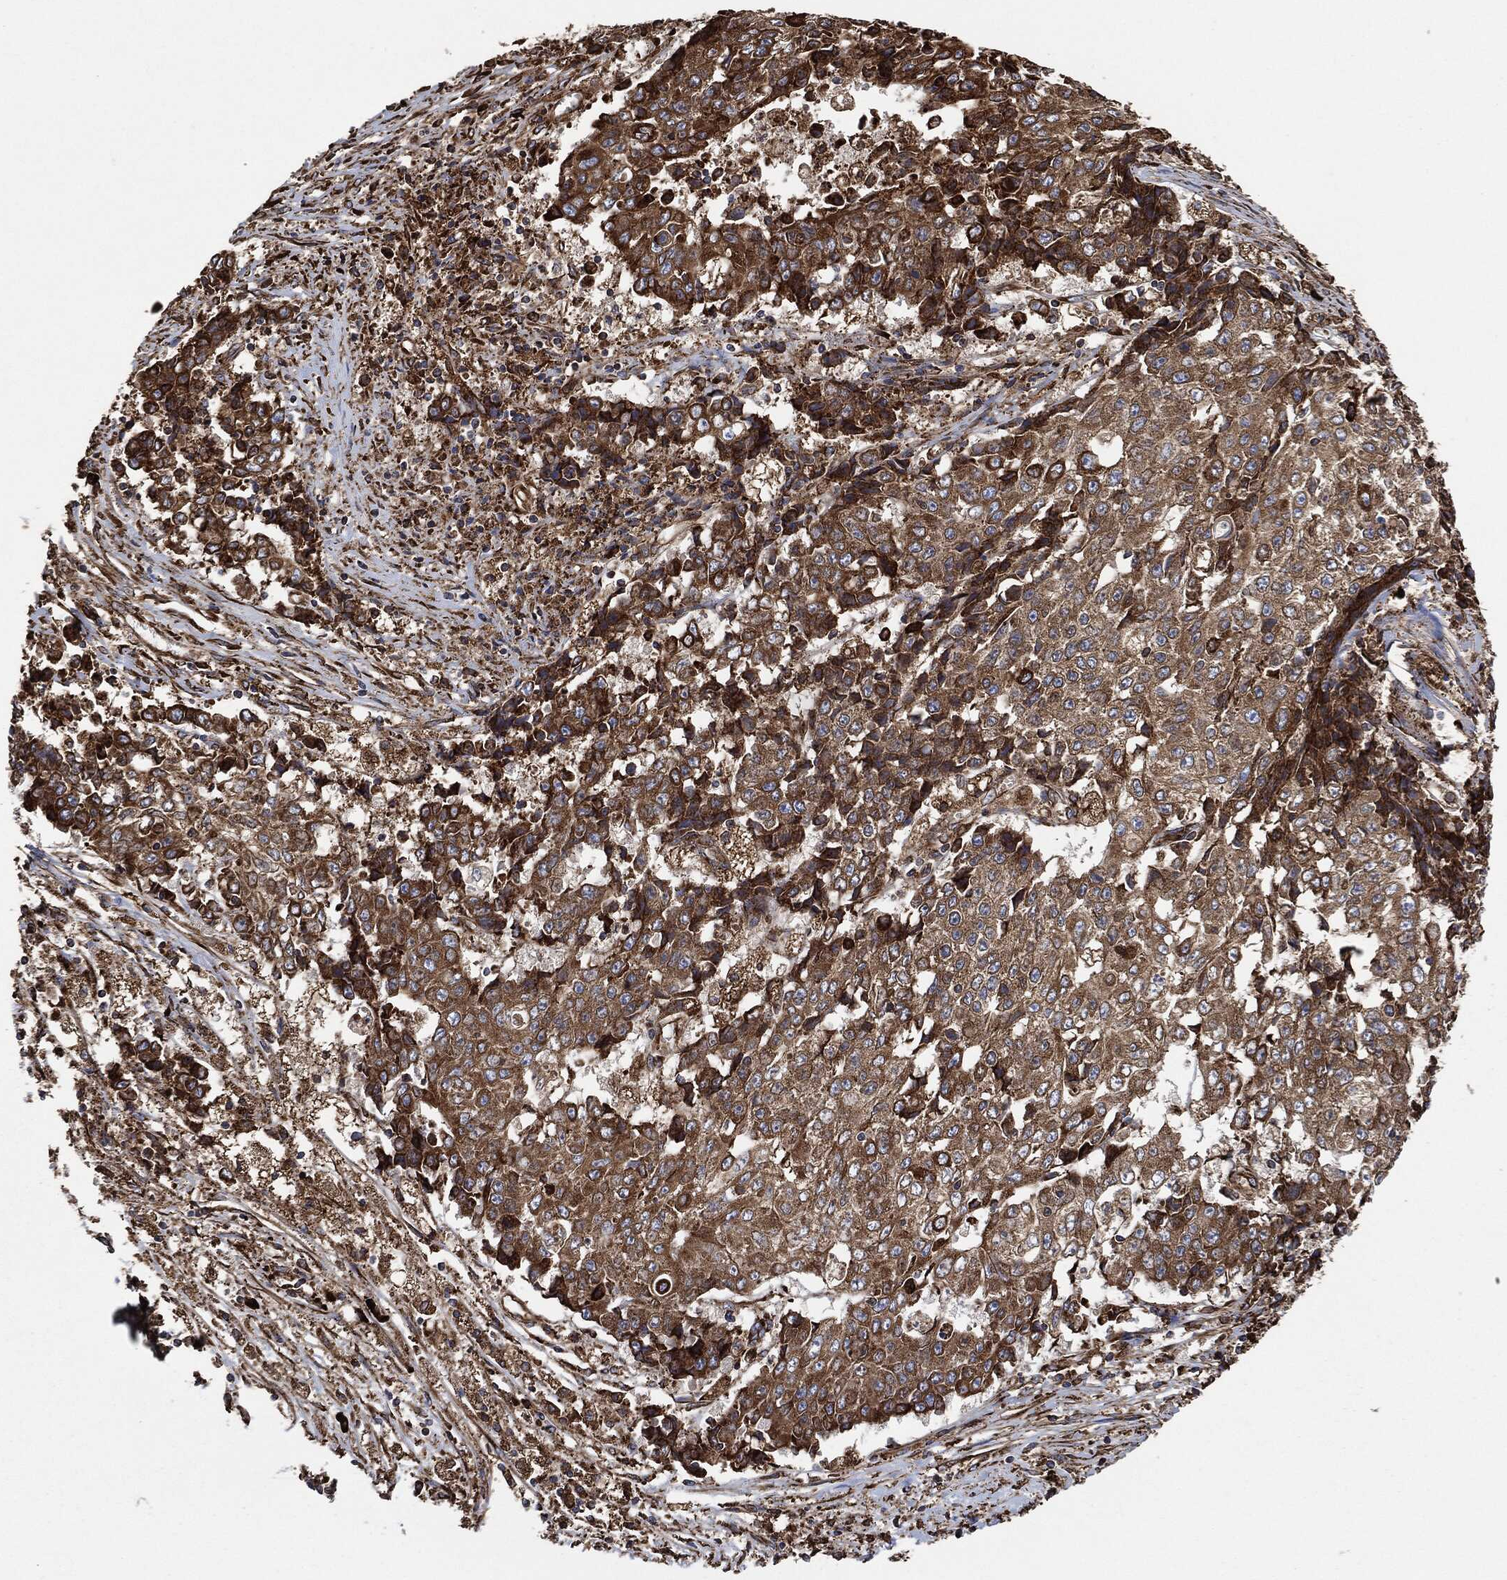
{"staining": {"intensity": "strong", "quantity": "25%-75%", "location": "cytoplasmic/membranous"}, "tissue": "ovarian cancer", "cell_type": "Tumor cells", "image_type": "cancer", "snomed": [{"axis": "morphology", "description": "Carcinoma, endometroid"}, {"axis": "topography", "description": "Ovary"}], "caption": "Brown immunohistochemical staining in endometroid carcinoma (ovarian) demonstrates strong cytoplasmic/membranous positivity in about 25%-75% of tumor cells.", "gene": "AMFR", "patient": {"sex": "female", "age": 42}}